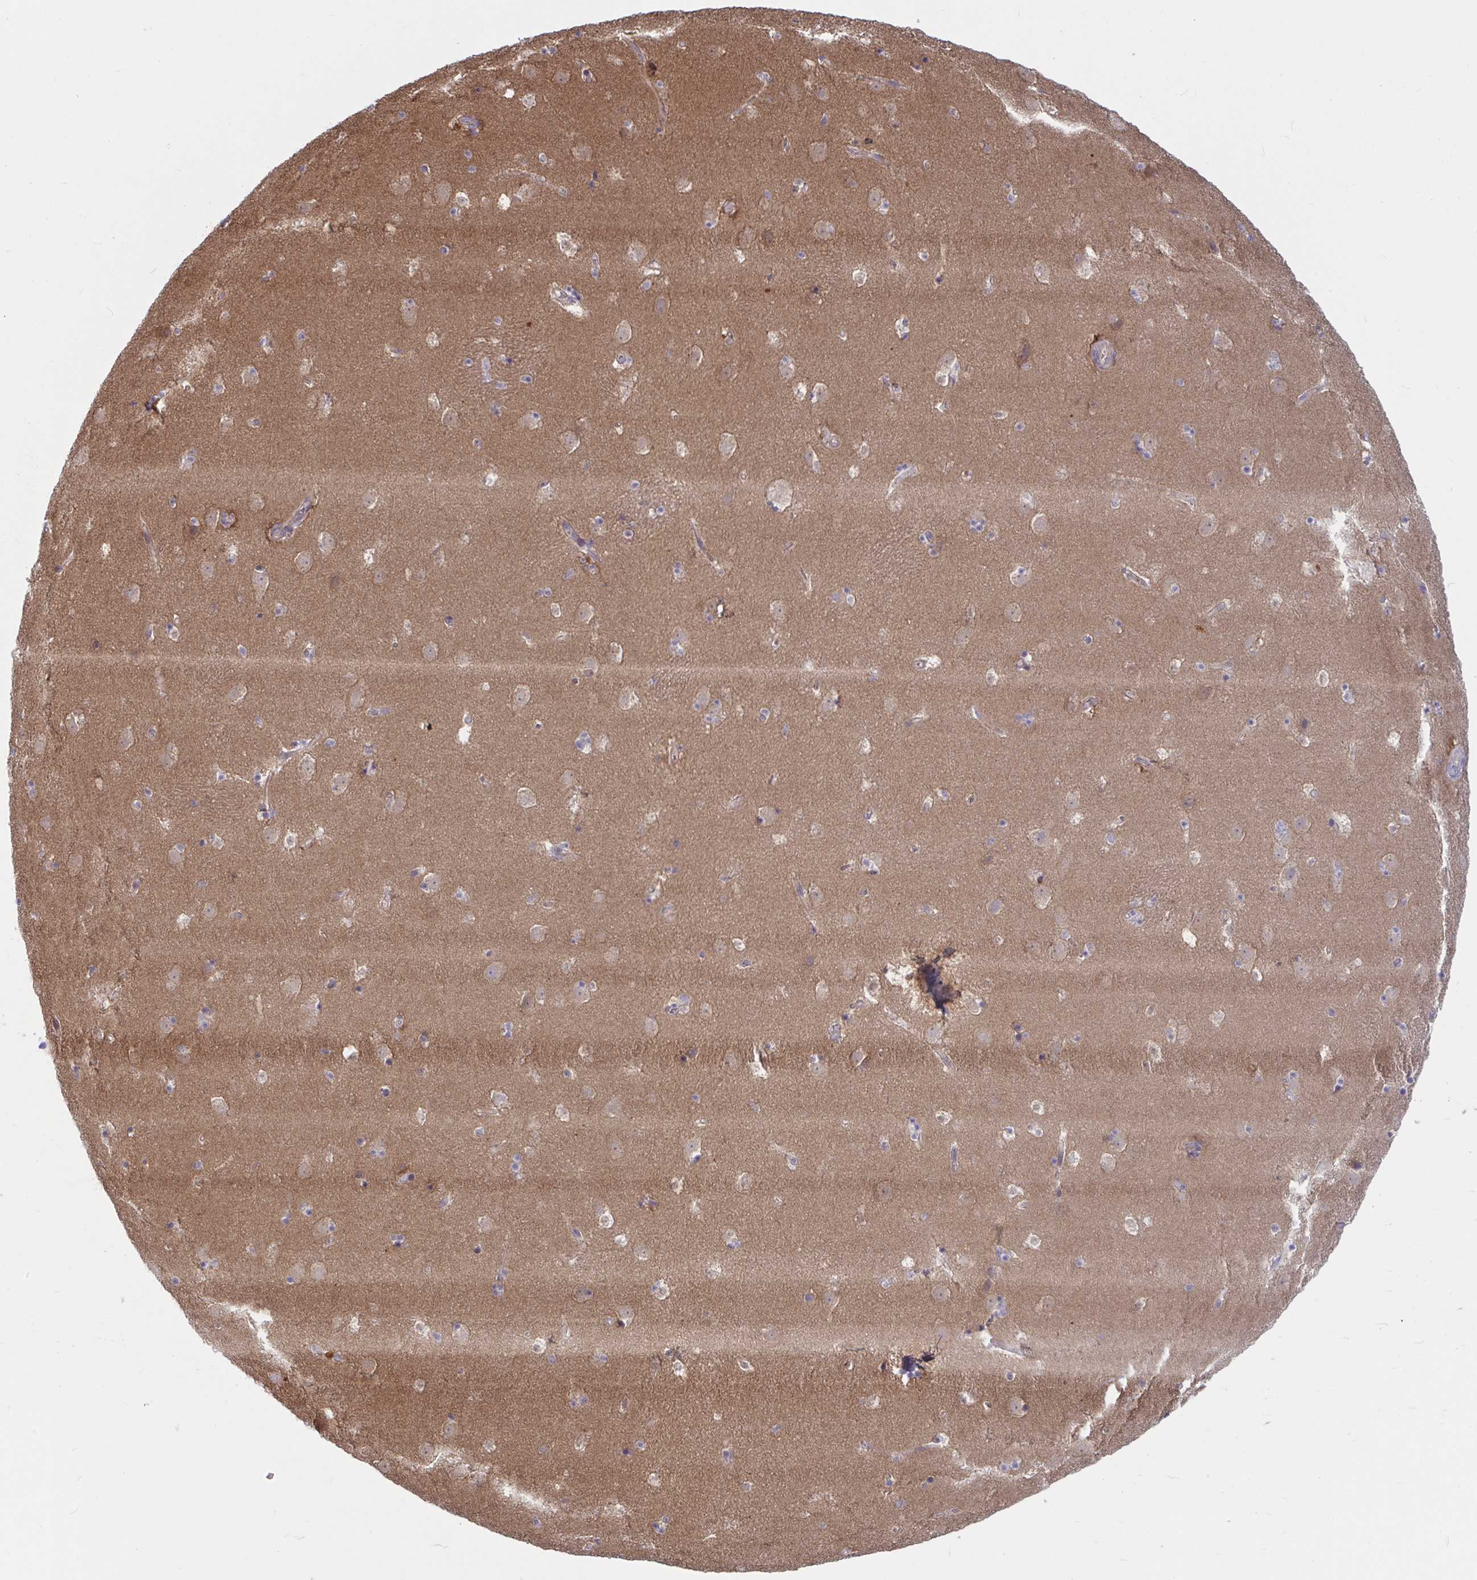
{"staining": {"intensity": "weak", "quantity": "25%-75%", "location": "cytoplasmic/membranous"}, "tissue": "caudate", "cell_type": "Glial cells", "image_type": "normal", "snomed": [{"axis": "morphology", "description": "Normal tissue, NOS"}, {"axis": "topography", "description": "Lateral ventricle wall"}], "caption": "Immunohistochemical staining of benign human caudate exhibits weak cytoplasmic/membranous protein expression in about 25%-75% of glial cells. The staining was performed using DAB to visualize the protein expression in brown, while the nuclei were stained in blue with hematoxylin (Magnification: 20x).", "gene": "LMNTD2", "patient": {"sex": "male", "age": 37}}